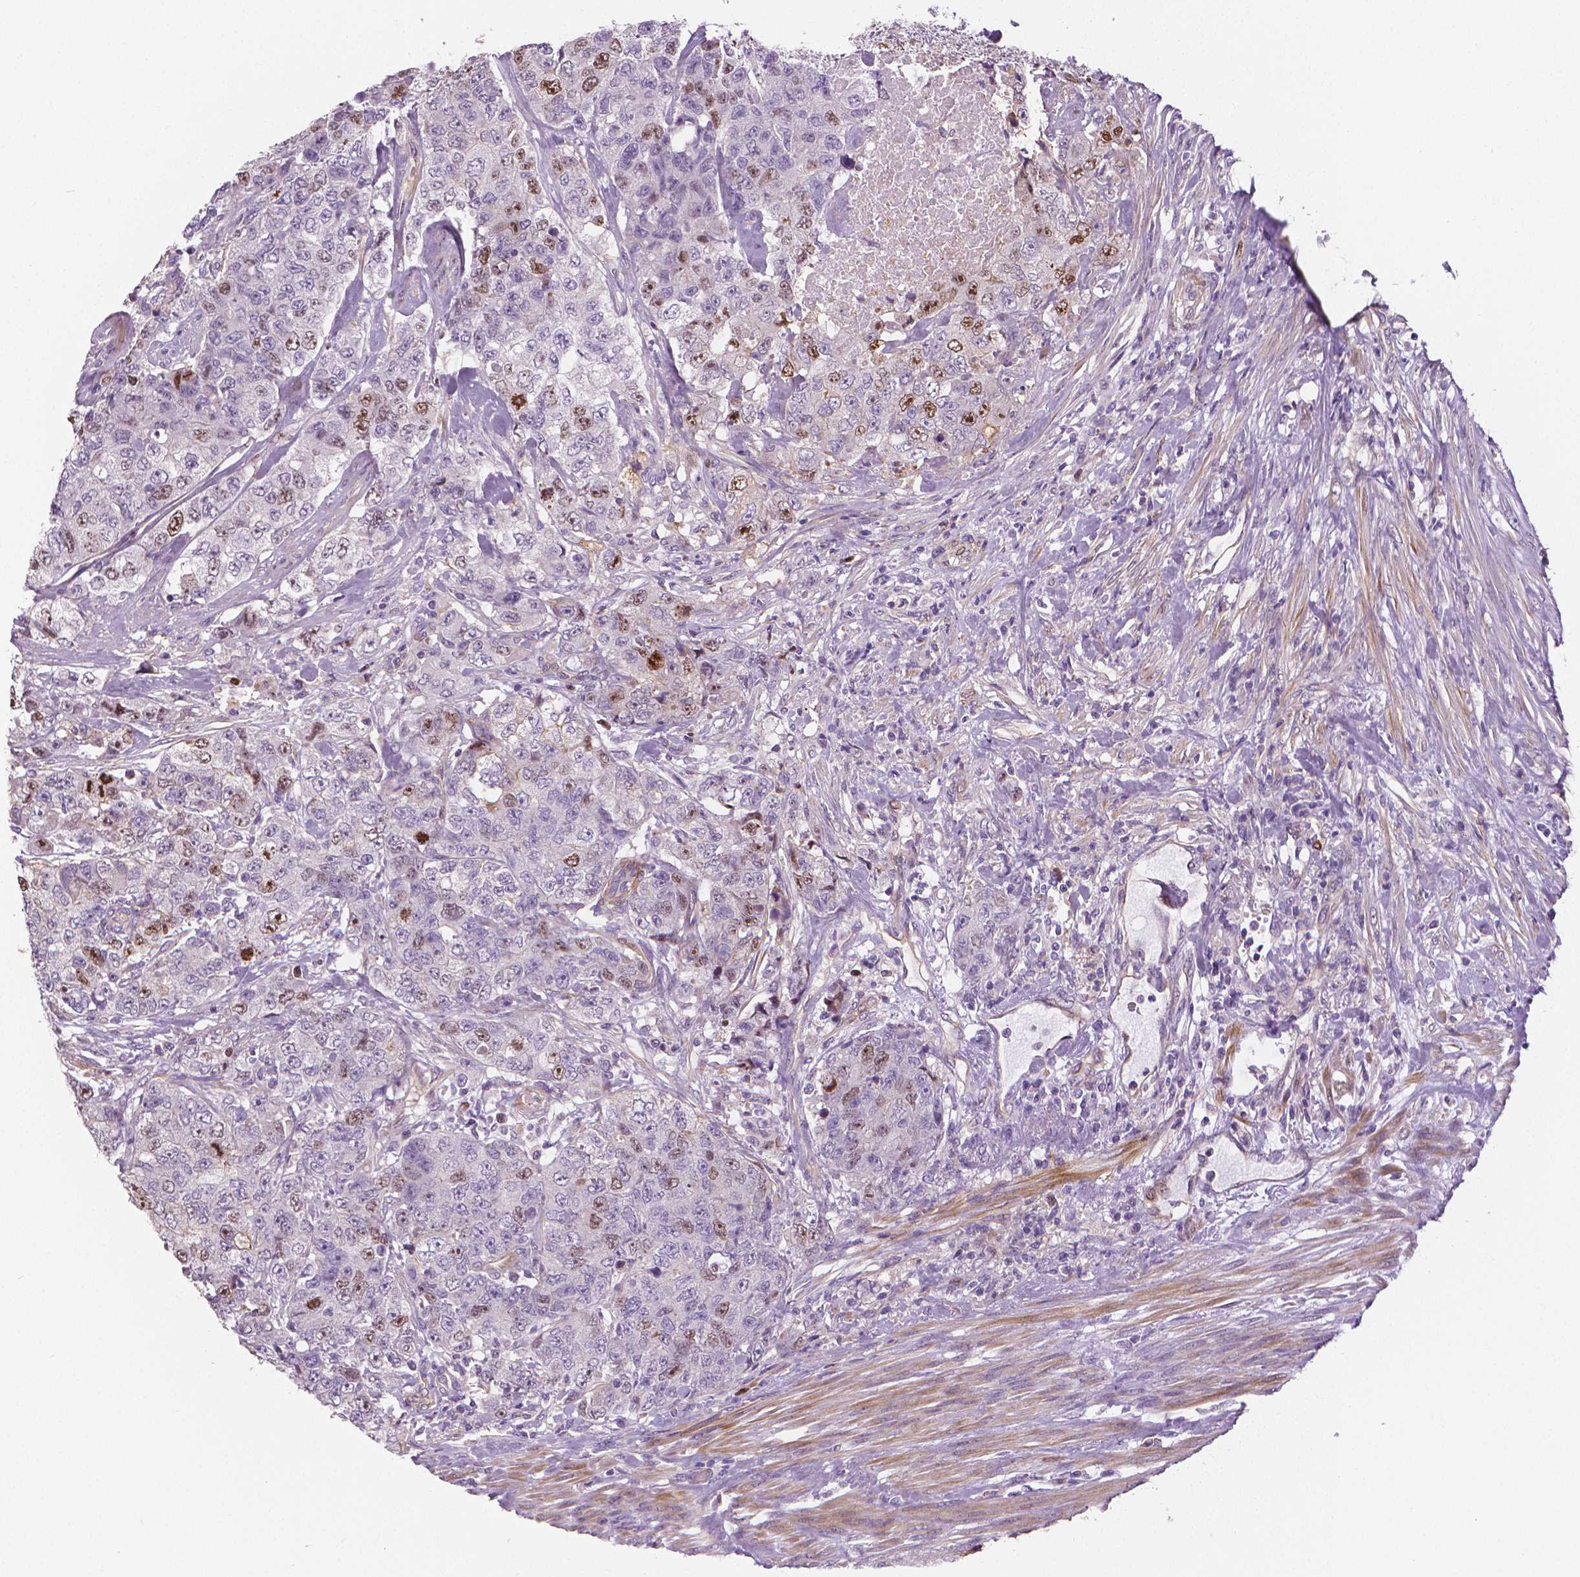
{"staining": {"intensity": "strong", "quantity": "<25%", "location": "nuclear"}, "tissue": "urothelial cancer", "cell_type": "Tumor cells", "image_type": "cancer", "snomed": [{"axis": "morphology", "description": "Urothelial carcinoma, High grade"}, {"axis": "topography", "description": "Urinary bladder"}], "caption": "About <25% of tumor cells in human urothelial cancer display strong nuclear protein positivity as visualized by brown immunohistochemical staining.", "gene": "MKI67", "patient": {"sex": "female", "age": 78}}